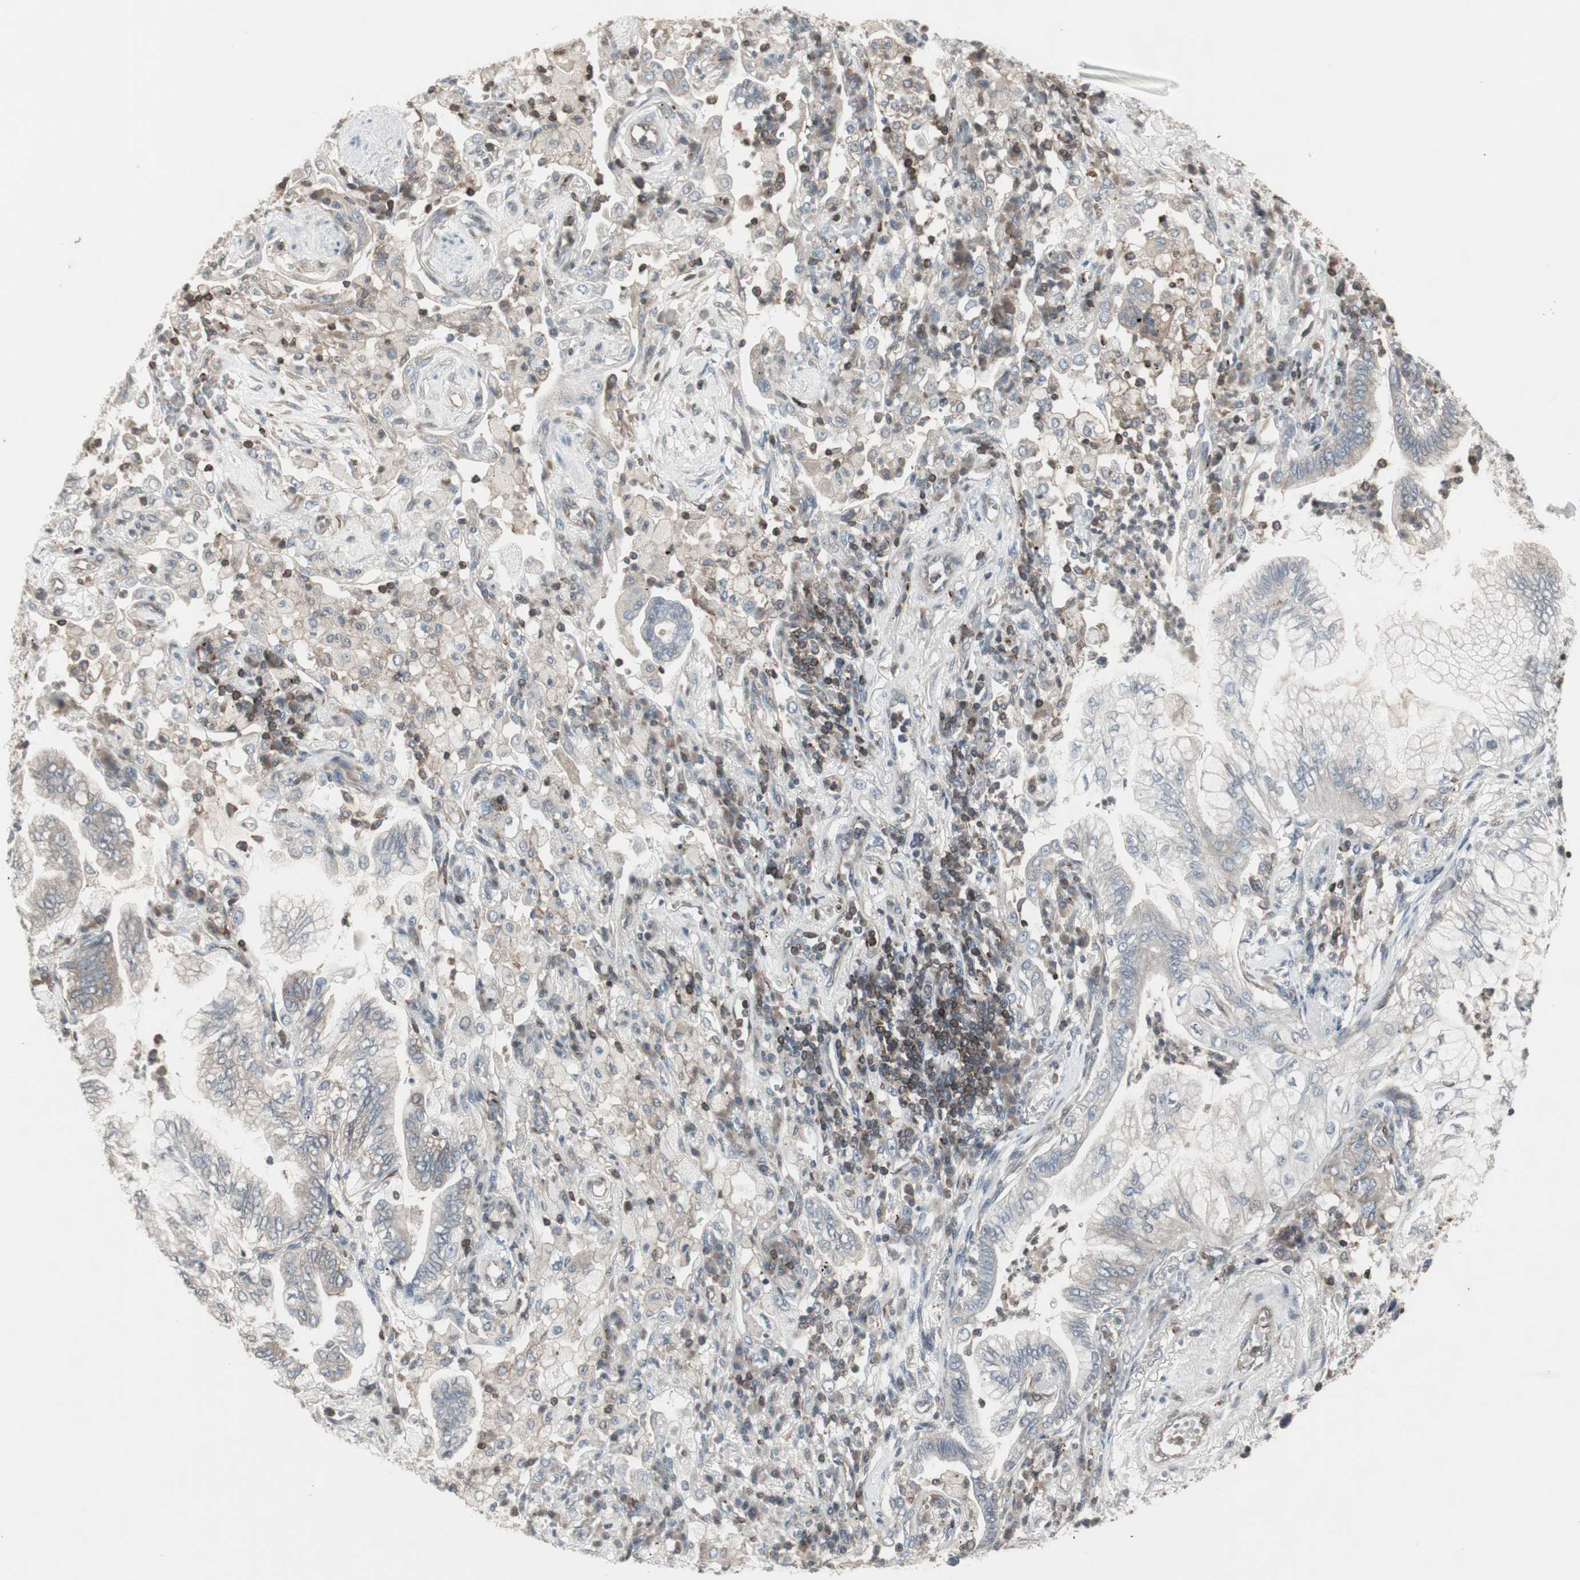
{"staining": {"intensity": "weak", "quantity": "25%-75%", "location": "cytoplasmic/membranous"}, "tissue": "lung cancer", "cell_type": "Tumor cells", "image_type": "cancer", "snomed": [{"axis": "morphology", "description": "Normal tissue, NOS"}, {"axis": "morphology", "description": "Adenocarcinoma, NOS"}, {"axis": "topography", "description": "Bronchus"}, {"axis": "topography", "description": "Lung"}], "caption": "Immunohistochemical staining of adenocarcinoma (lung) shows low levels of weak cytoplasmic/membranous protein staining in about 25%-75% of tumor cells.", "gene": "ARHGEF1", "patient": {"sex": "female", "age": 70}}